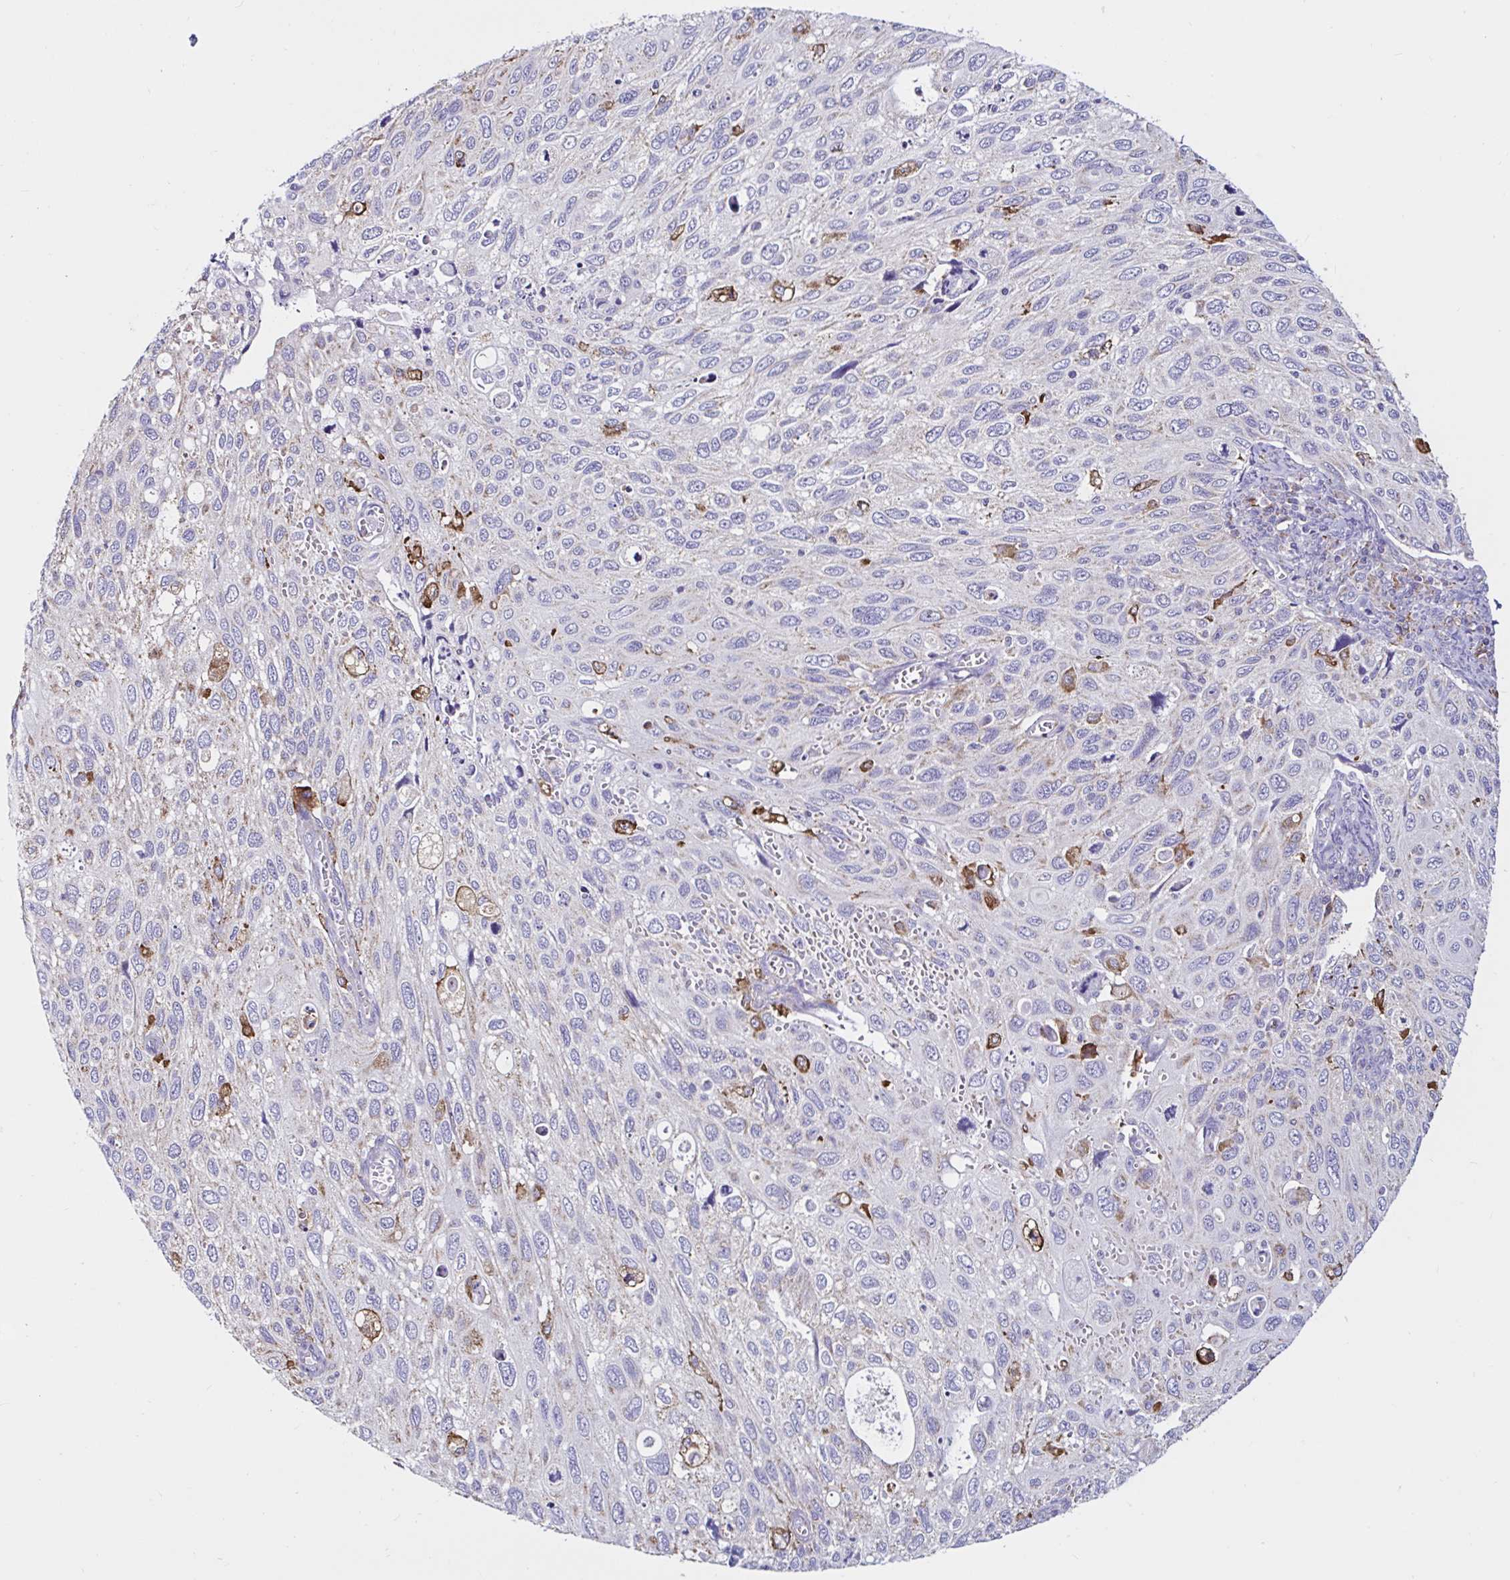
{"staining": {"intensity": "moderate", "quantity": "<25%", "location": "cytoplasmic/membranous"}, "tissue": "cervical cancer", "cell_type": "Tumor cells", "image_type": "cancer", "snomed": [{"axis": "morphology", "description": "Squamous cell carcinoma, NOS"}, {"axis": "topography", "description": "Cervix"}], "caption": "The photomicrograph reveals a brown stain indicating the presence of a protein in the cytoplasmic/membranous of tumor cells in cervical cancer.", "gene": "MSR1", "patient": {"sex": "female", "age": 70}}